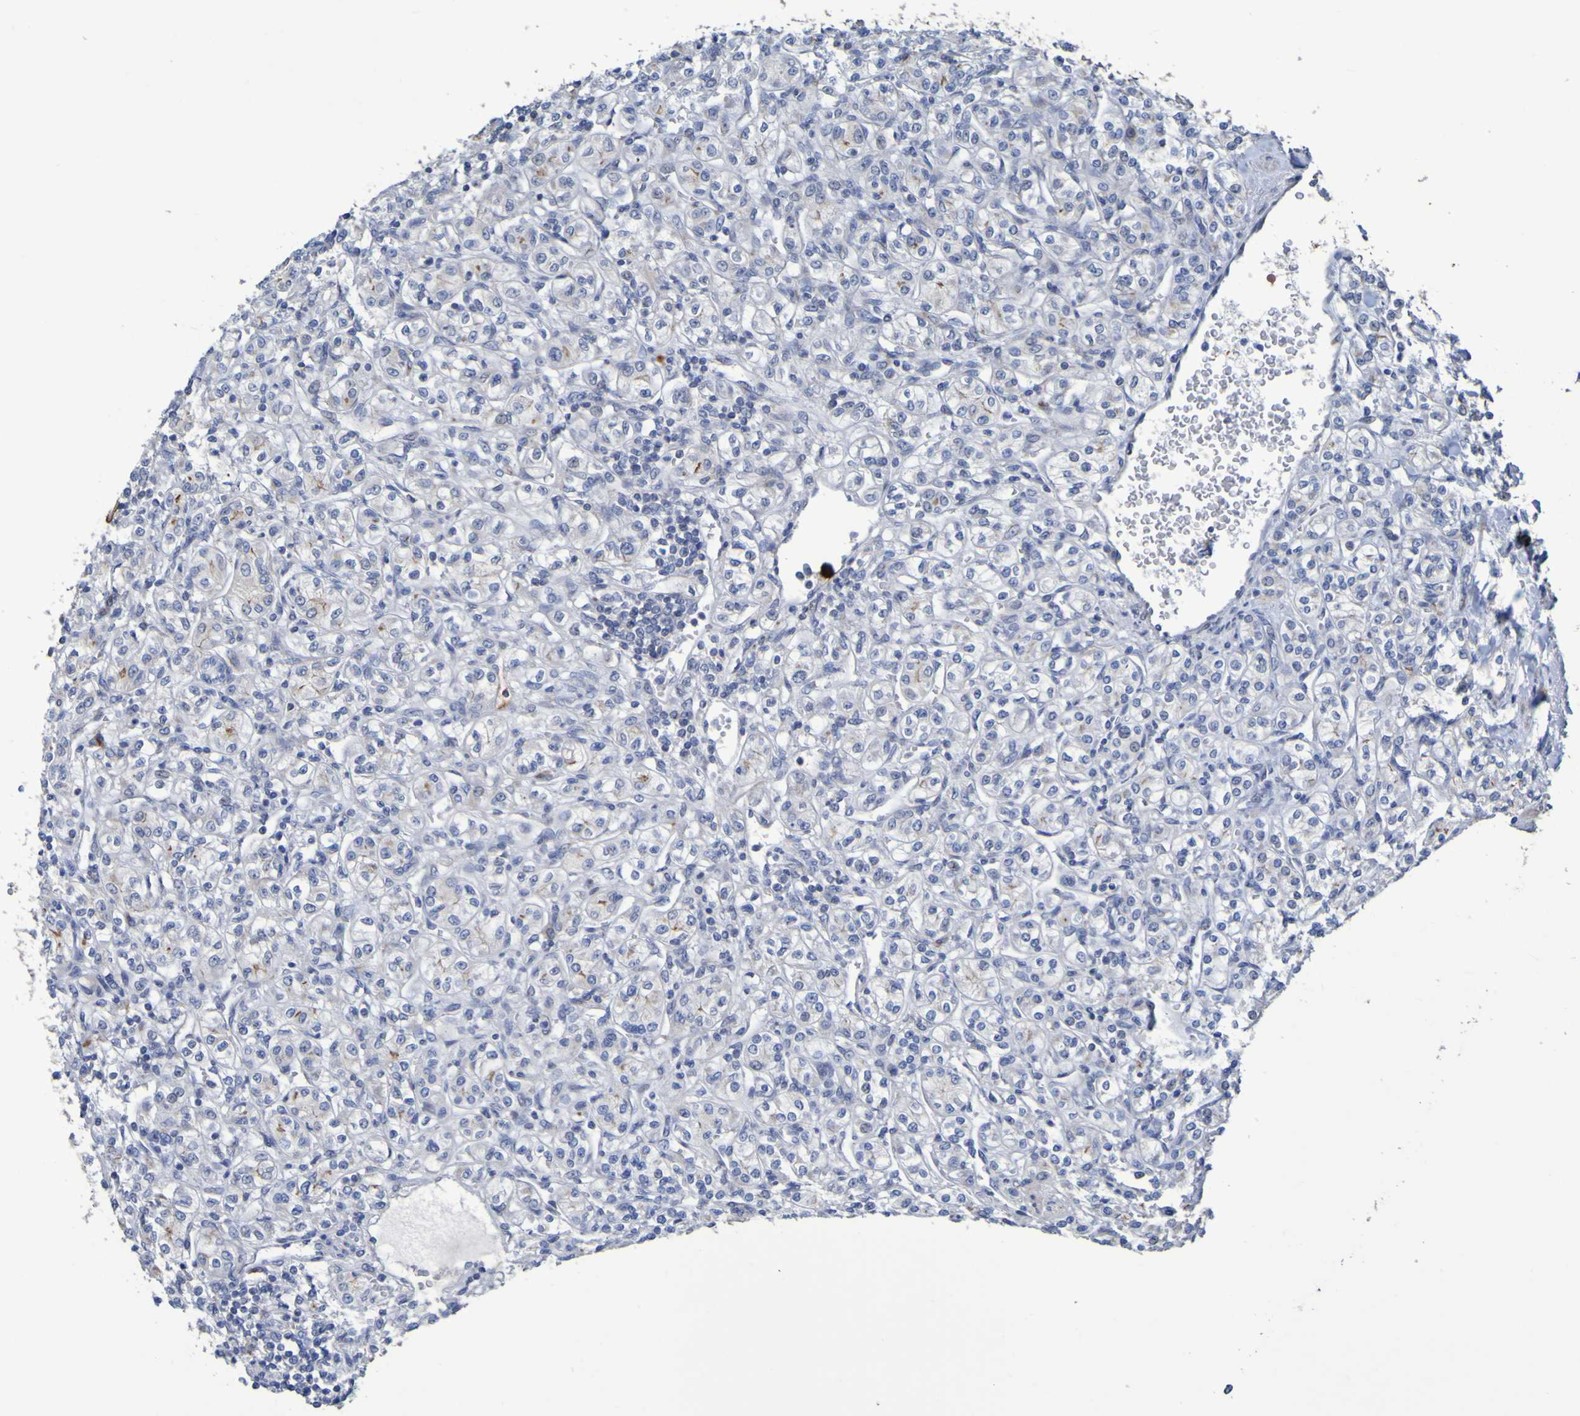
{"staining": {"intensity": "negative", "quantity": "none", "location": "none"}, "tissue": "renal cancer", "cell_type": "Tumor cells", "image_type": "cancer", "snomed": [{"axis": "morphology", "description": "Adenocarcinoma, NOS"}, {"axis": "topography", "description": "Kidney"}], "caption": "An image of human renal cancer (adenocarcinoma) is negative for staining in tumor cells.", "gene": "C11orf24", "patient": {"sex": "male", "age": 77}}